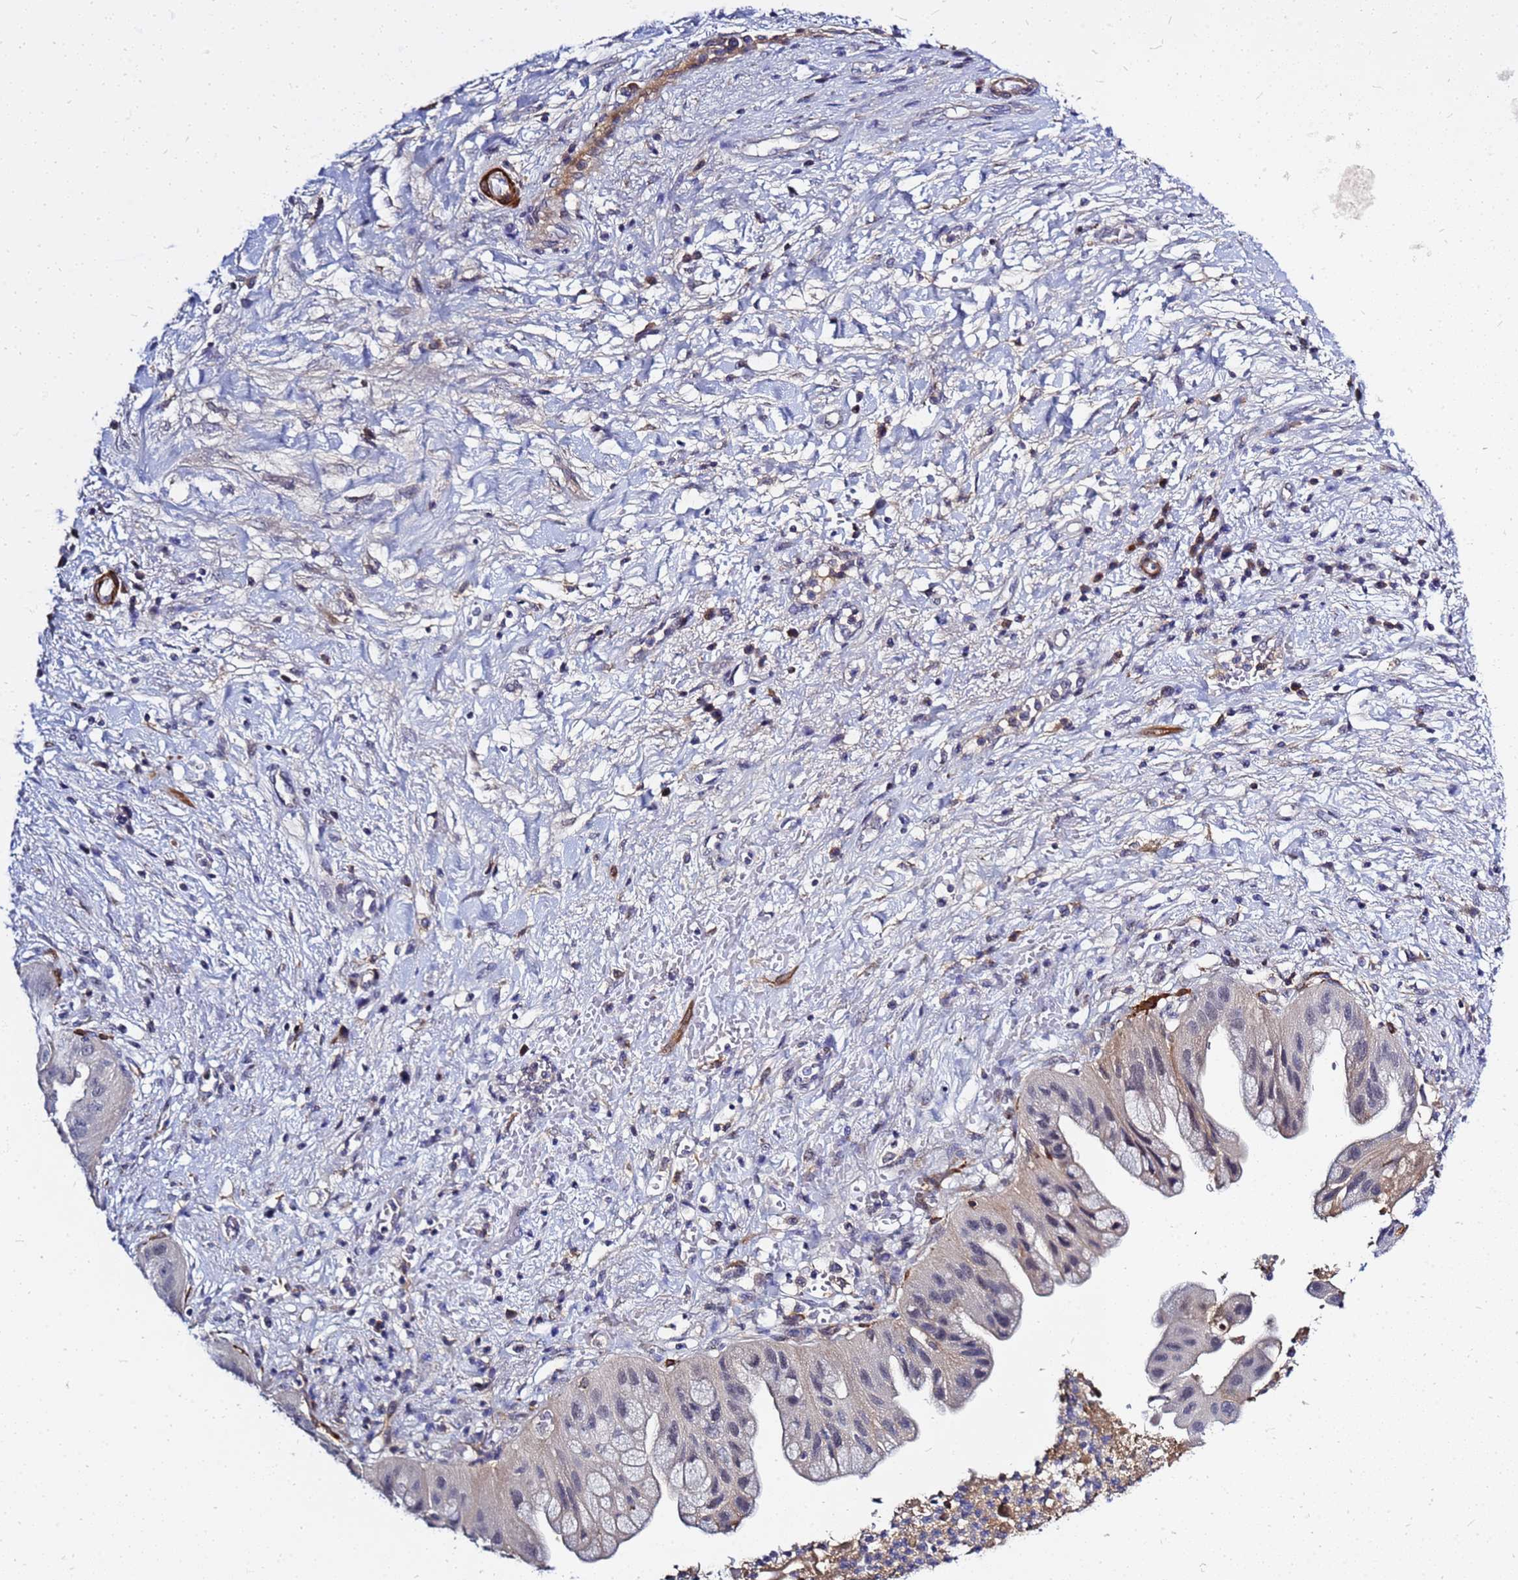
{"staining": {"intensity": "negative", "quantity": "none", "location": "none"}, "tissue": "pancreatic cancer", "cell_type": "Tumor cells", "image_type": "cancer", "snomed": [{"axis": "morphology", "description": "Adenocarcinoma, NOS"}, {"axis": "topography", "description": "Pancreas"}], "caption": "Image shows no significant protein staining in tumor cells of pancreatic cancer (adenocarcinoma). (DAB IHC, high magnification).", "gene": "SRGAP3", "patient": {"sex": "male", "age": 68}}